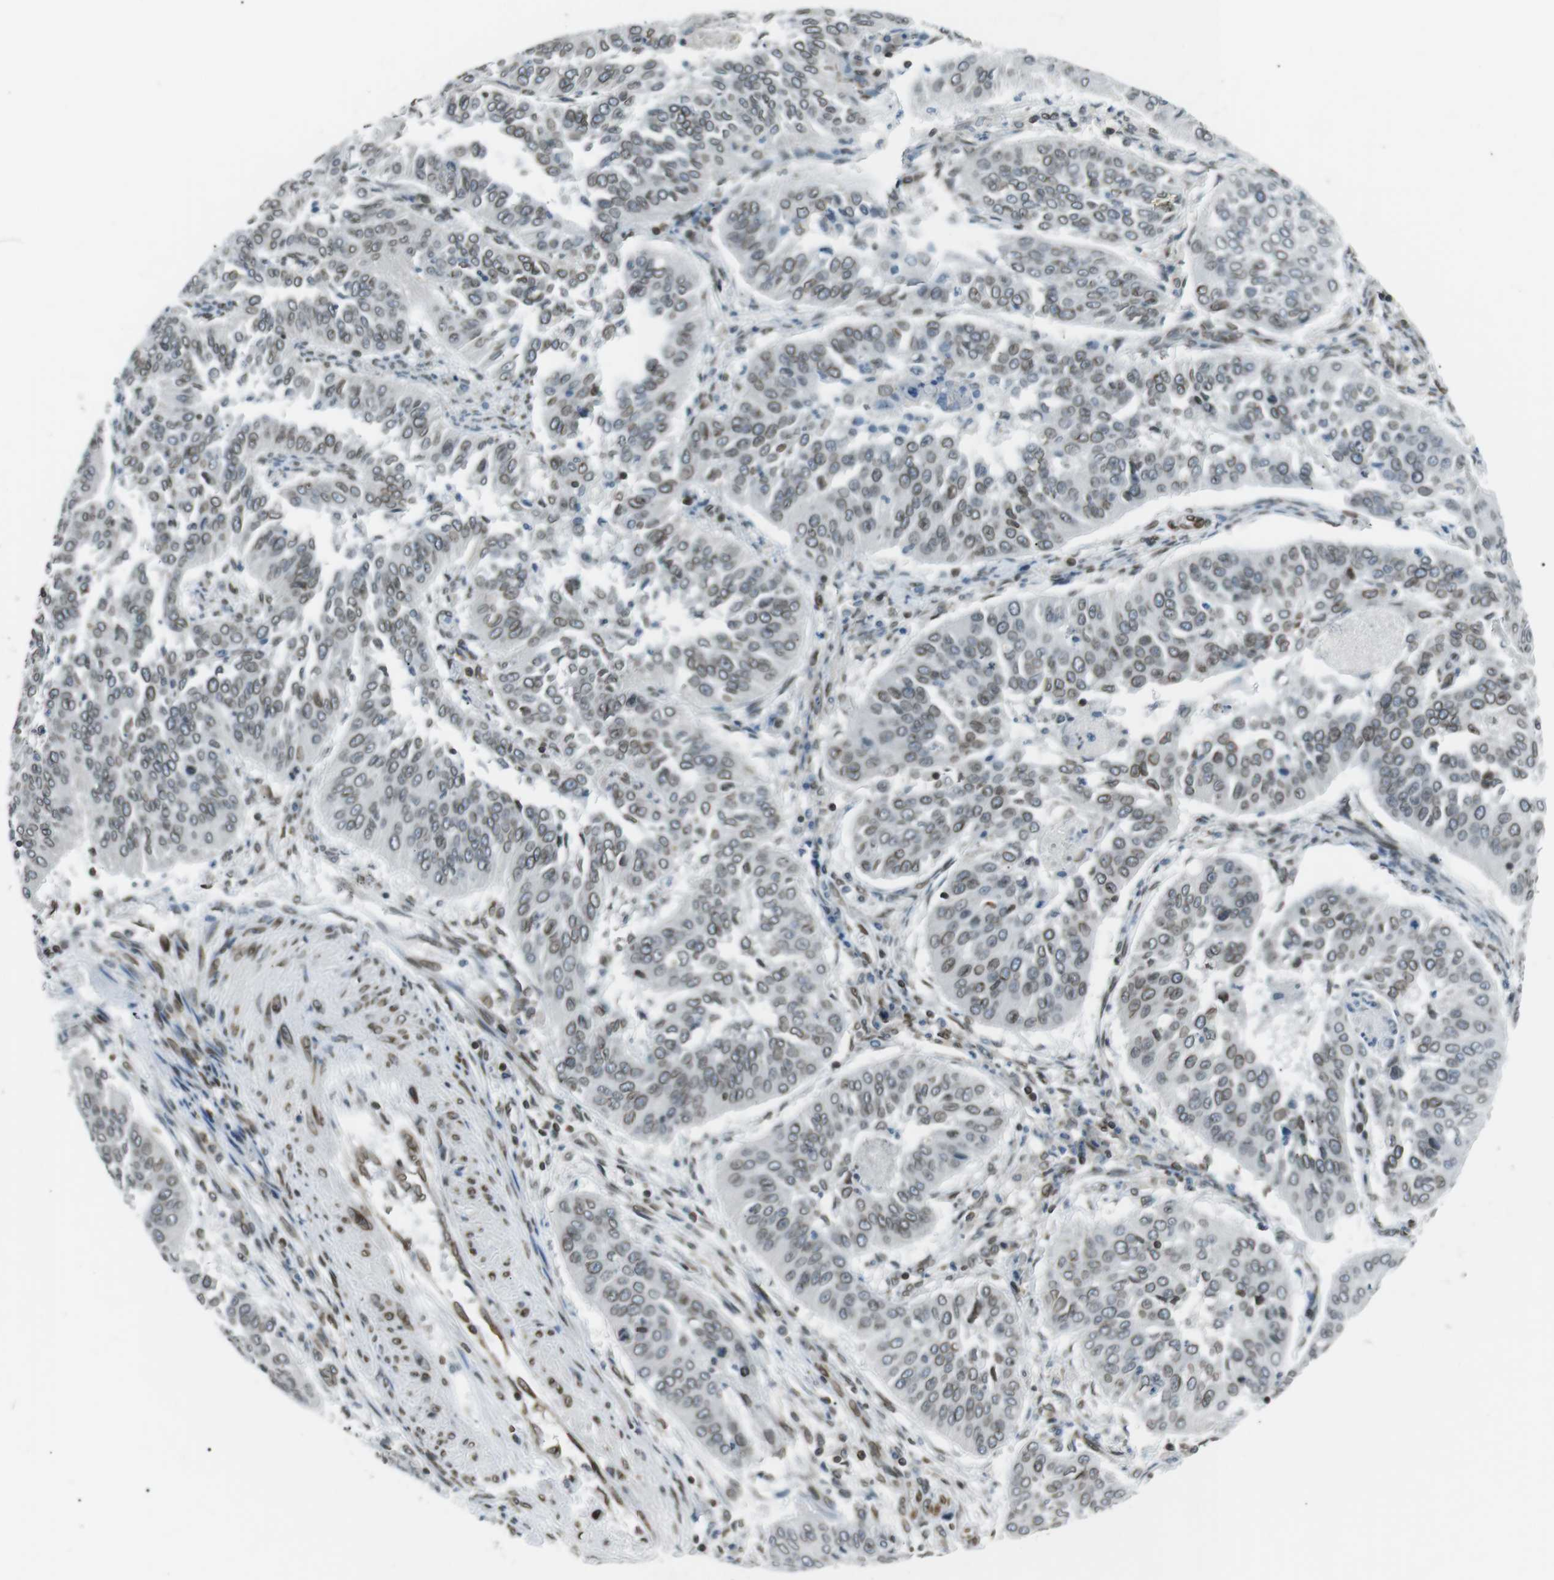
{"staining": {"intensity": "moderate", "quantity": ">75%", "location": "cytoplasmic/membranous,nuclear"}, "tissue": "cervical cancer", "cell_type": "Tumor cells", "image_type": "cancer", "snomed": [{"axis": "morphology", "description": "Normal tissue, NOS"}, {"axis": "morphology", "description": "Squamous cell carcinoma, NOS"}, {"axis": "topography", "description": "Cervix"}], "caption": "Protein staining of cervical cancer (squamous cell carcinoma) tissue shows moderate cytoplasmic/membranous and nuclear positivity in approximately >75% of tumor cells.", "gene": "TMX4", "patient": {"sex": "female", "age": 39}}